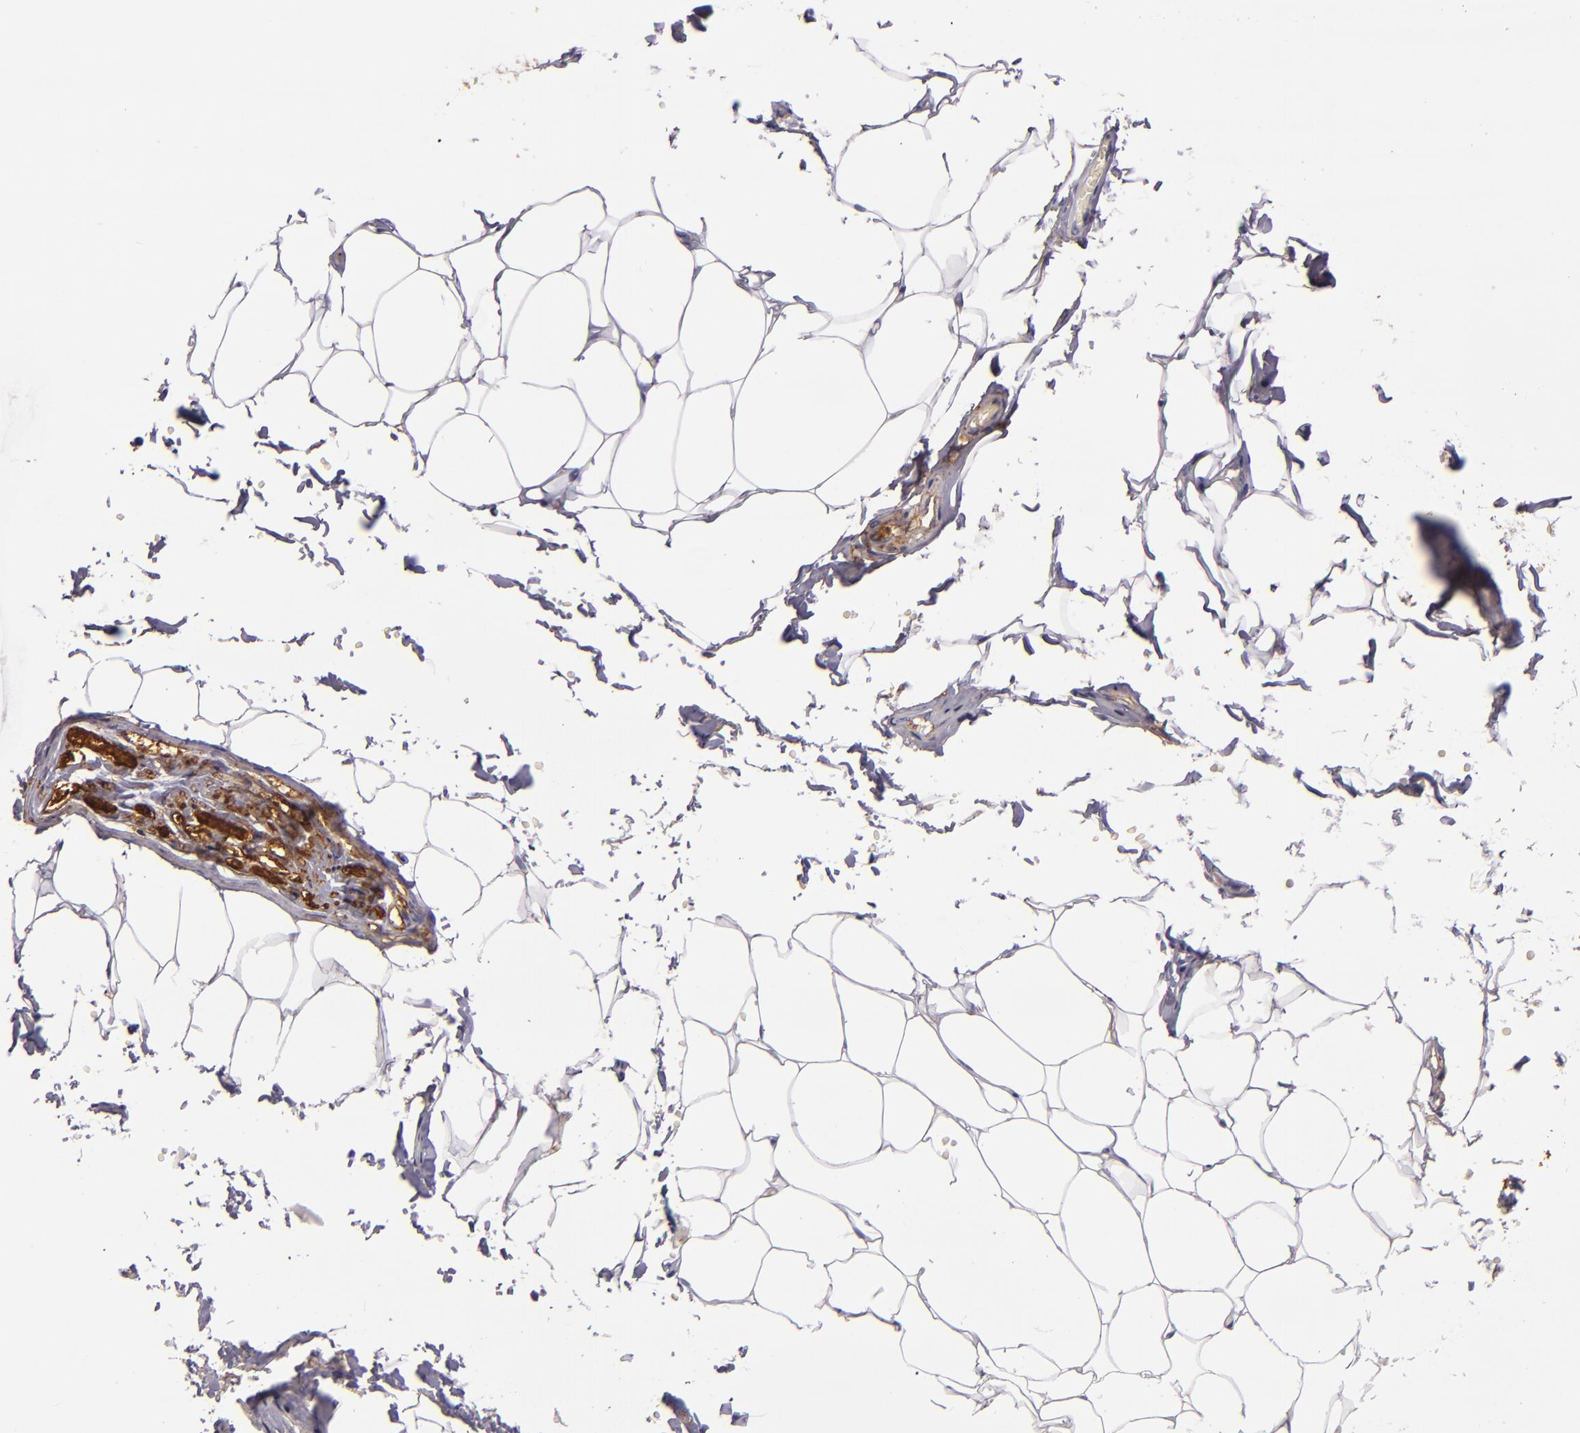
{"staining": {"intensity": "negative", "quantity": "none", "location": "none"}, "tissue": "adipose tissue", "cell_type": "Adipocytes", "image_type": "normal", "snomed": [{"axis": "morphology", "description": "Normal tissue, NOS"}, {"axis": "topography", "description": "Soft tissue"}, {"axis": "topography", "description": "Peripheral nerve tissue"}], "caption": "A high-resolution histopathology image shows immunohistochemistry staining of normal adipose tissue, which shows no significant staining in adipocytes. (DAB (3,3'-diaminobenzidine) immunohistochemistry visualized using brightfield microscopy, high magnification).", "gene": "CD9", "patient": {"sex": "female", "age": 68}}